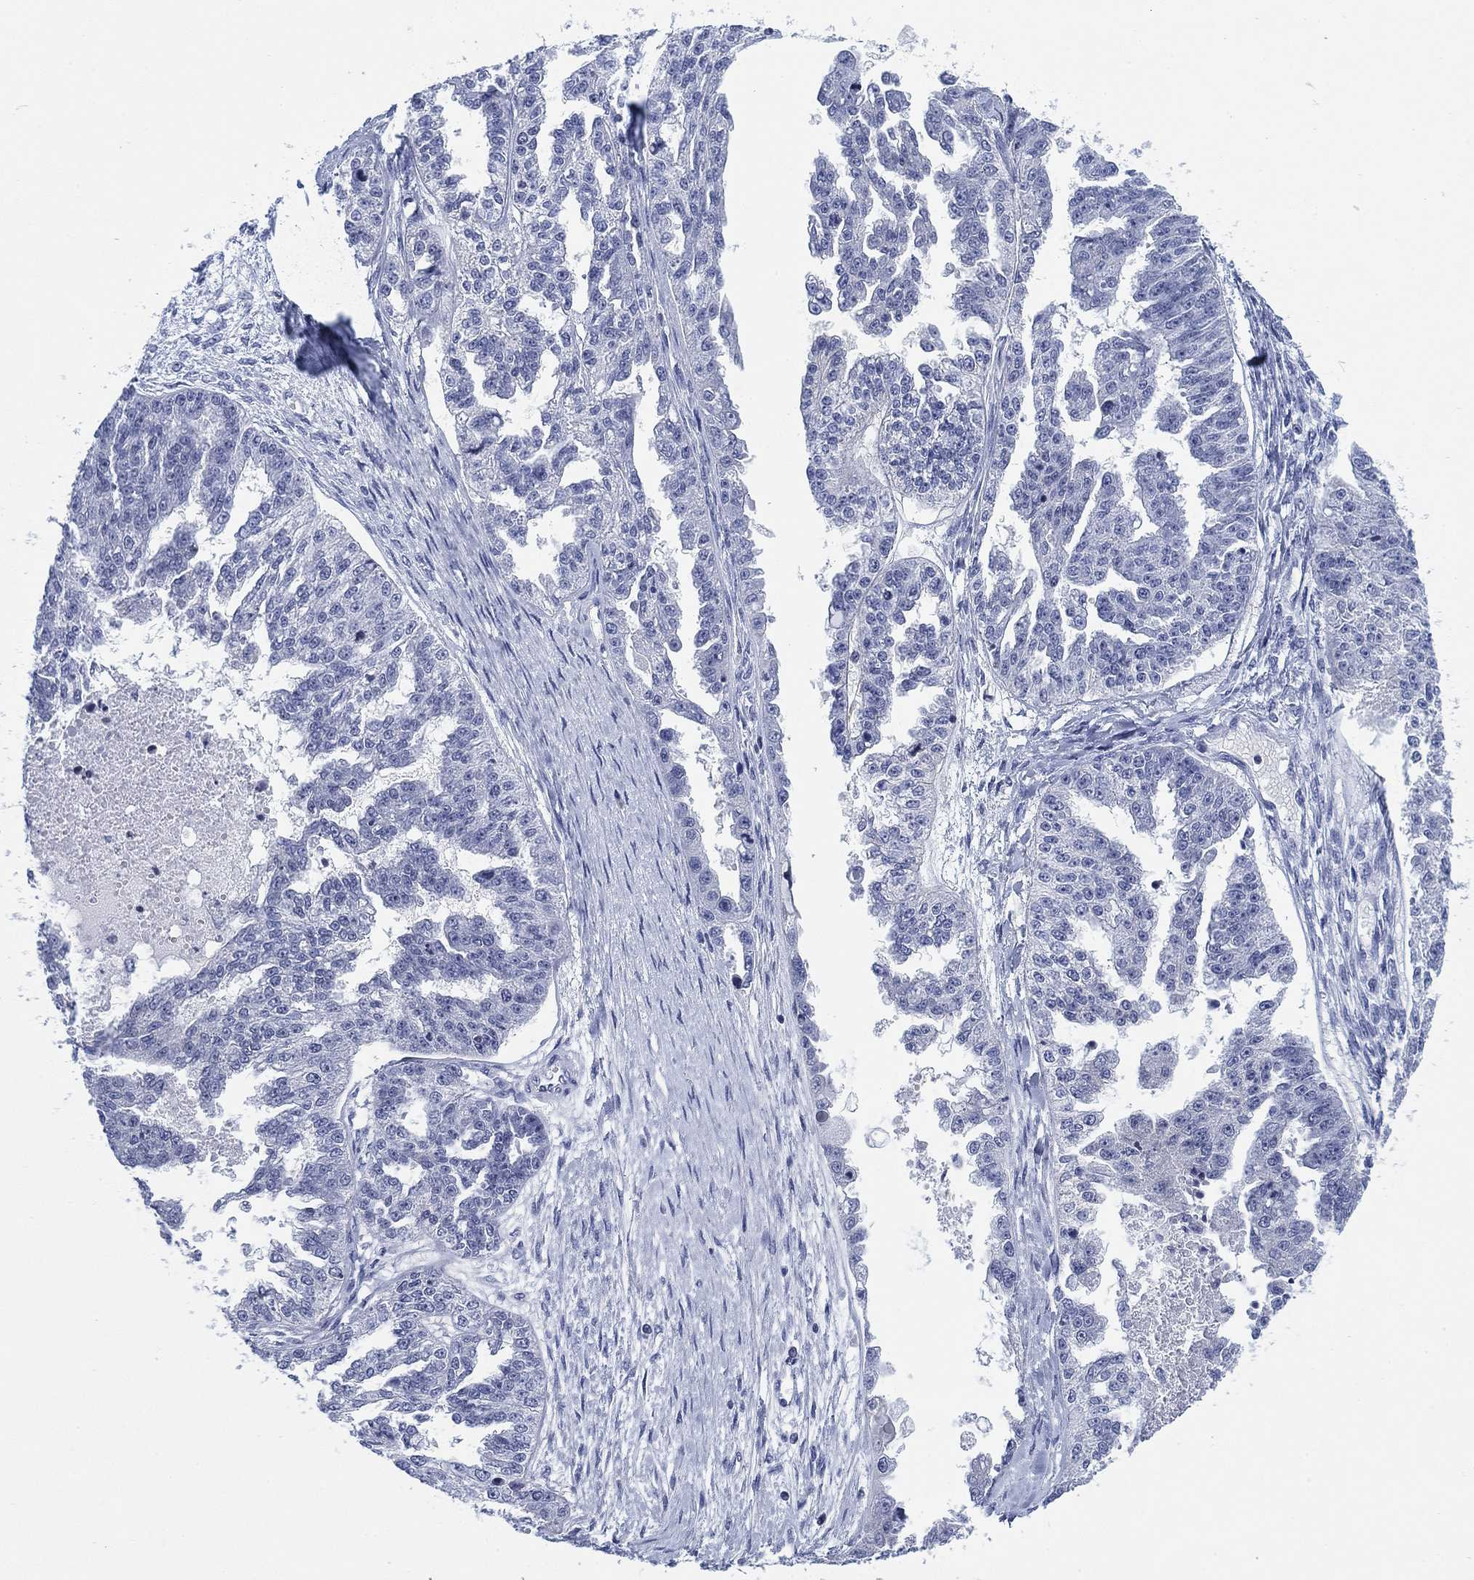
{"staining": {"intensity": "negative", "quantity": "none", "location": "none"}, "tissue": "ovarian cancer", "cell_type": "Tumor cells", "image_type": "cancer", "snomed": [{"axis": "morphology", "description": "Cystadenocarcinoma, serous, NOS"}, {"axis": "topography", "description": "Ovary"}], "caption": "Ovarian cancer (serous cystadenocarcinoma) was stained to show a protein in brown. There is no significant expression in tumor cells. (DAB immunohistochemistry with hematoxylin counter stain).", "gene": "FYB1", "patient": {"sex": "female", "age": 58}}